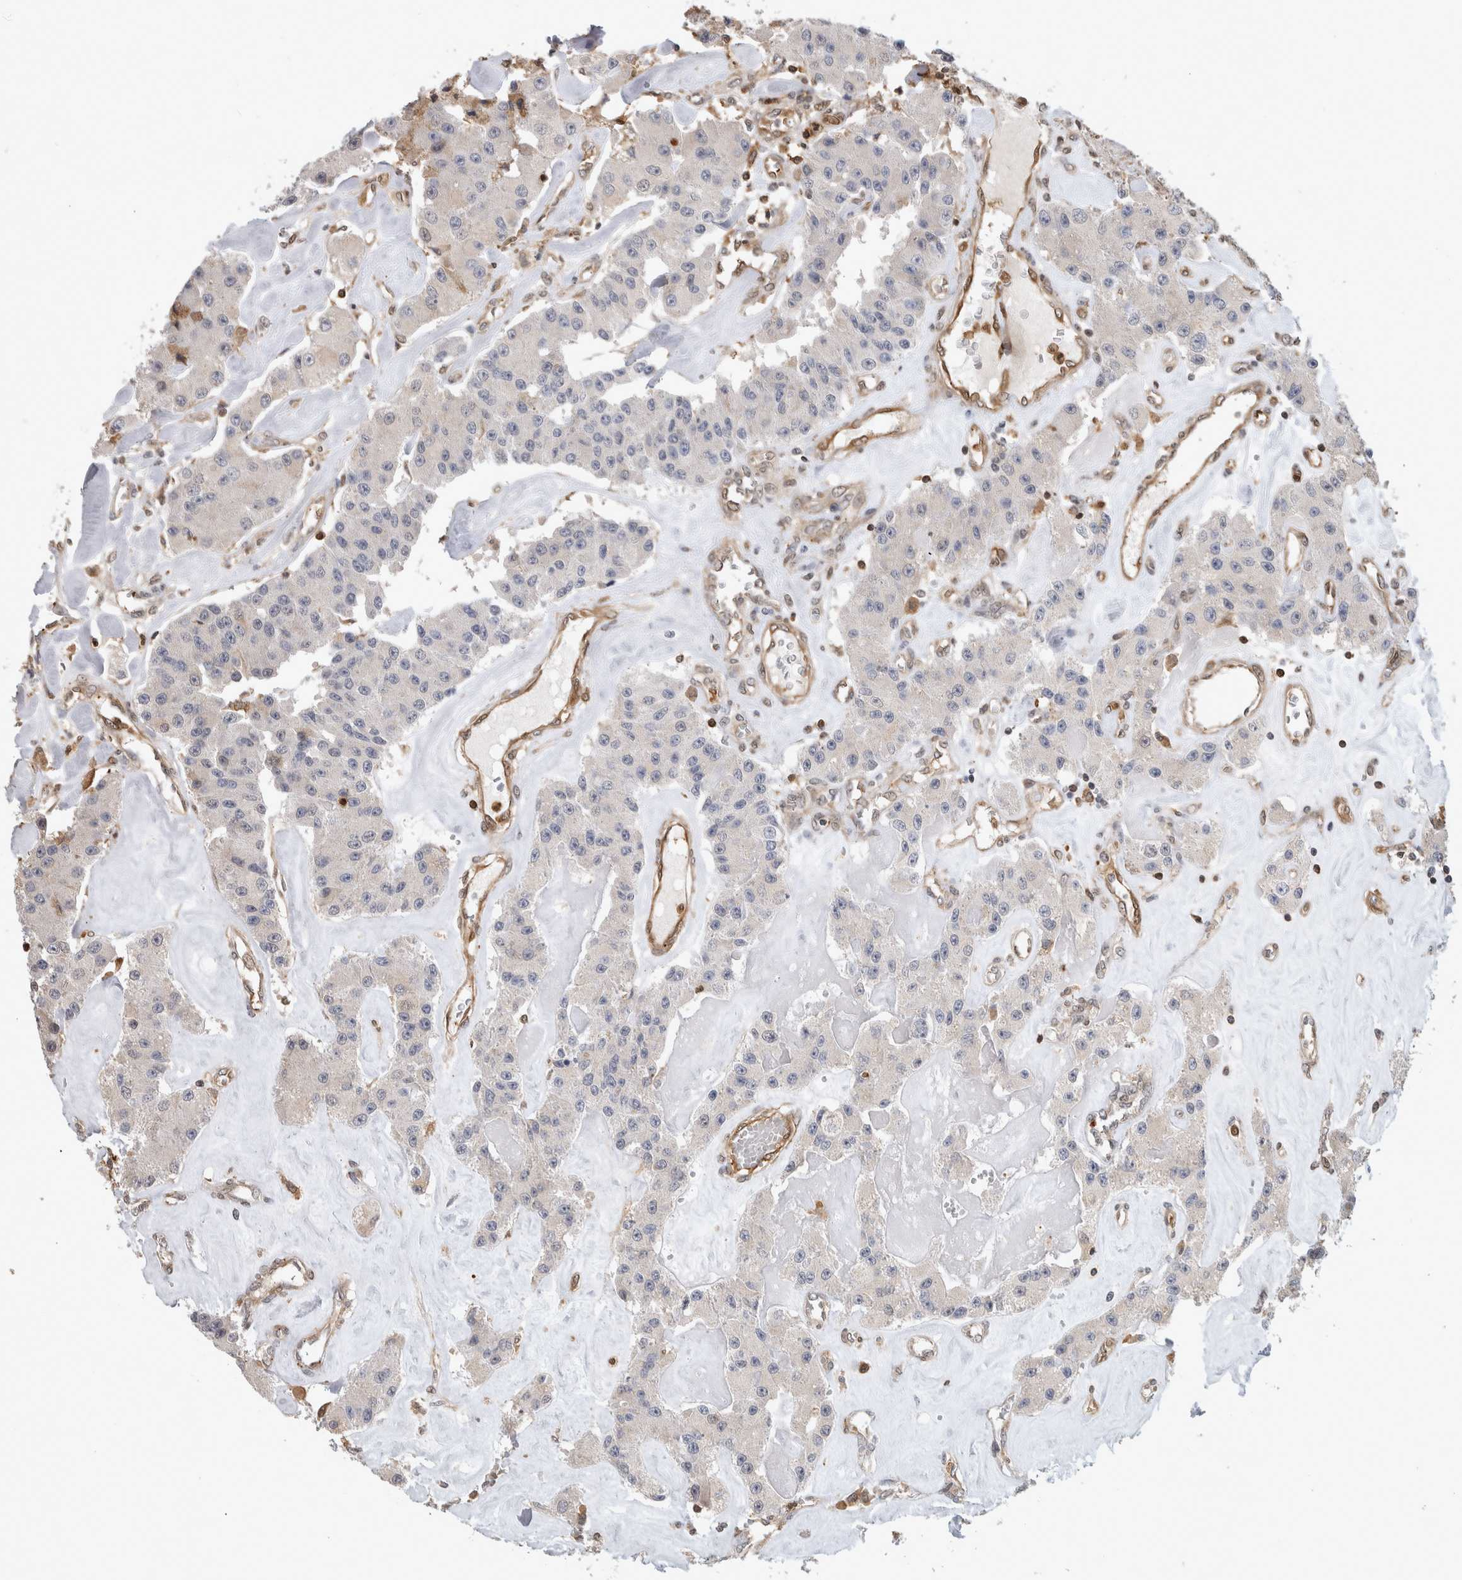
{"staining": {"intensity": "moderate", "quantity": "<25%", "location": "cytoplasmic/membranous,nuclear"}, "tissue": "carcinoid", "cell_type": "Tumor cells", "image_type": "cancer", "snomed": [{"axis": "morphology", "description": "Carcinoid, malignant, NOS"}, {"axis": "topography", "description": "Pancreas"}], "caption": "Moderate cytoplasmic/membranous and nuclear expression is present in approximately <25% of tumor cells in carcinoid.", "gene": "ASTN2", "patient": {"sex": "male", "age": 41}}